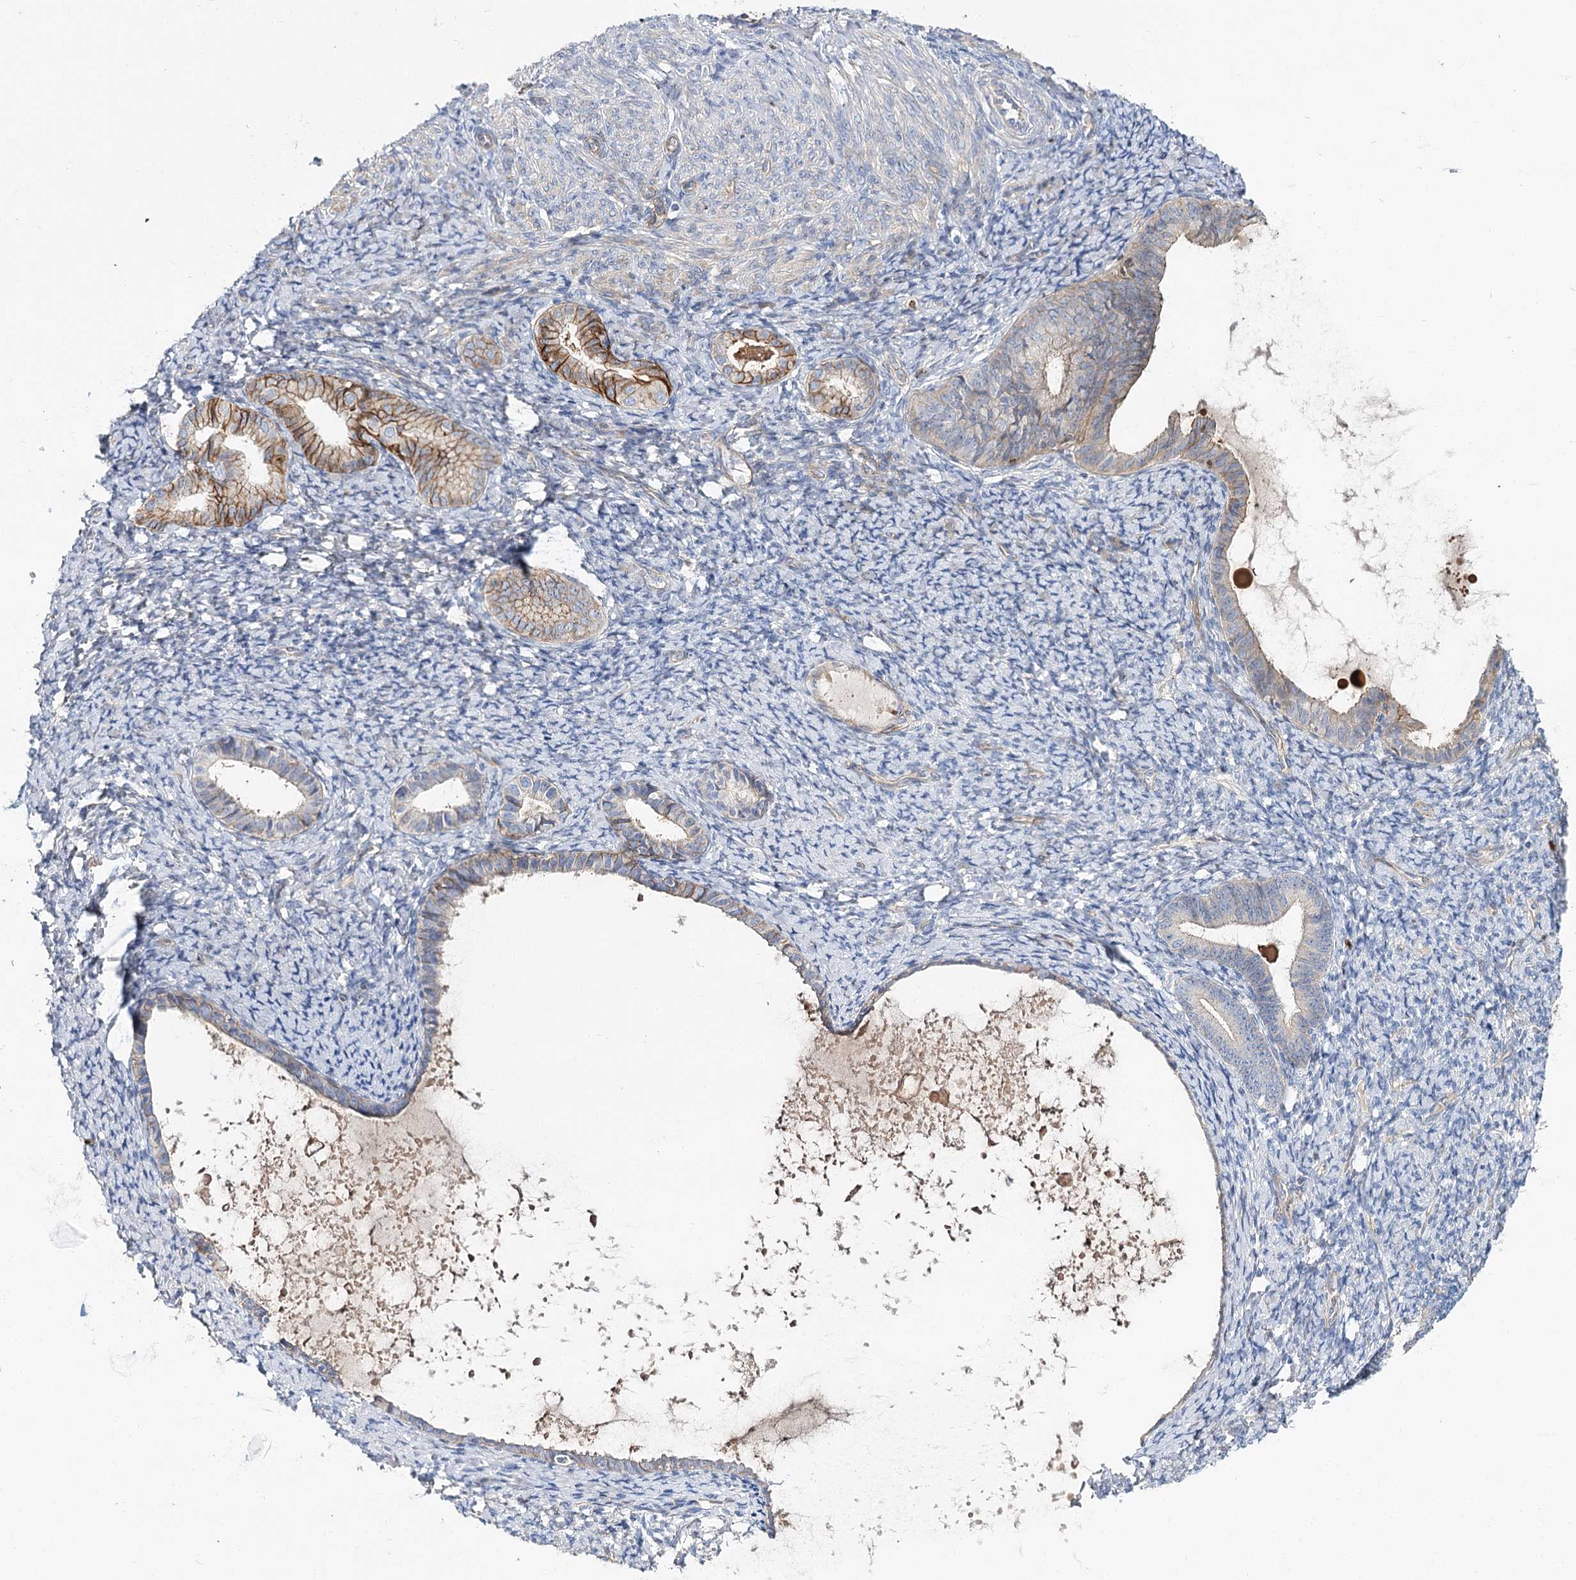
{"staining": {"intensity": "negative", "quantity": "none", "location": "none"}, "tissue": "endometrium", "cell_type": "Cells in endometrial stroma", "image_type": "normal", "snomed": [{"axis": "morphology", "description": "Normal tissue, NOS"}, {"axis": "topography", "description": "Endometrium"}], "caption": "This histopathology image is of unremarkable endometrium stained with immunohistochemistry (IHC) to label a protein in brown with the nuclei are counter-stained blue. There is no positivity in cells in endometrial stroma. The staining is performed using DAB brown chromogen with nuclei counter-stained in using hematoxylin.", "gene": "C11orf52", "patient": {"sex": "female", "age": 72}}